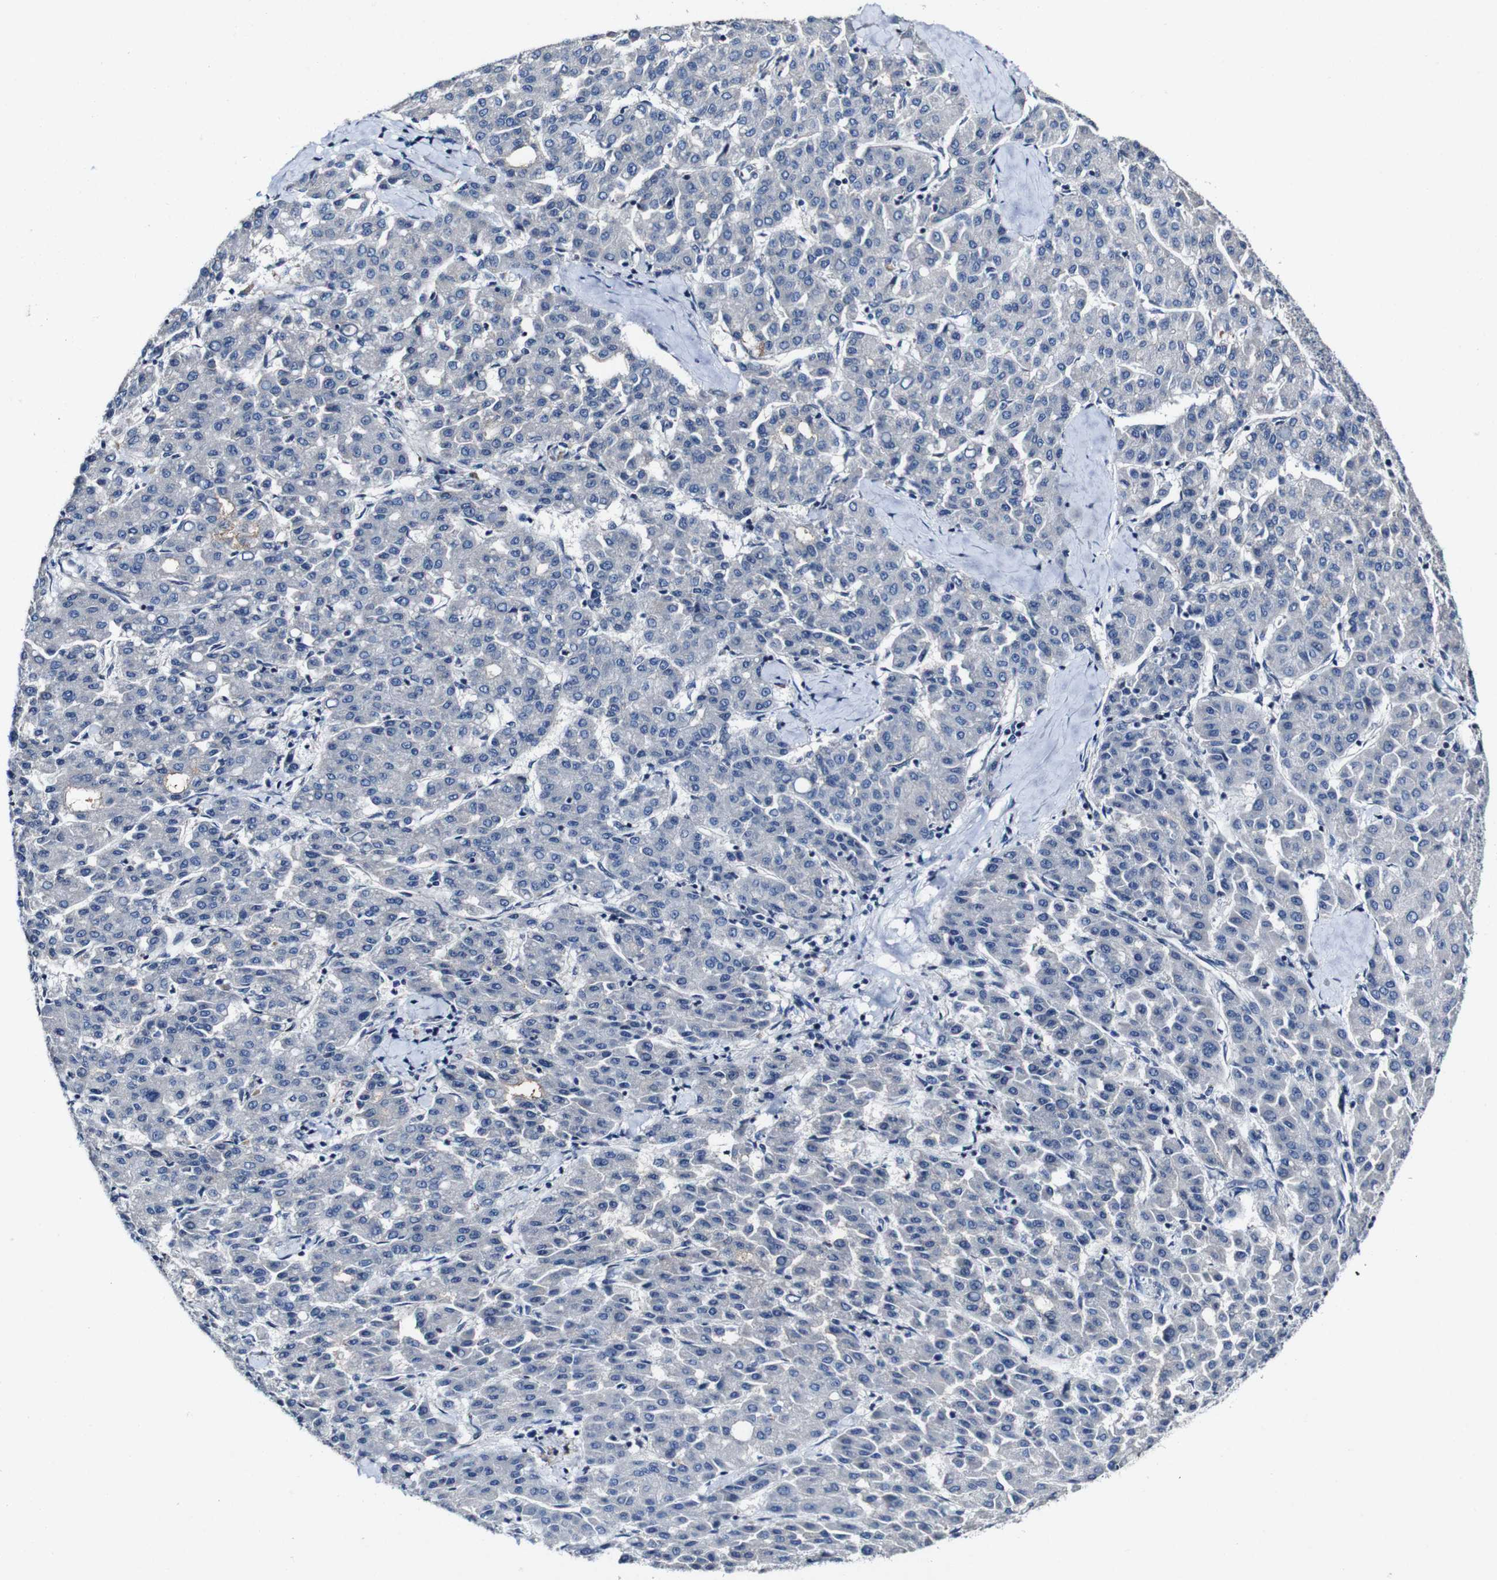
{"staining": {"intensity": "negative", "quantity": "none", "location": "none"}, "tissue": "liver cancer", "cell_type": "Tumor cells", "image_type": "cancer", "snomed": [{"axis": "morphology", "description": "Carcinoma, Hepatocellular, NOS"}, {"axis": "topography", "description": "Liver"}], "caption": "IHC photomicrograph of neoplastic tissue: liver cancer (hepatocellular carcinoma) stained with DAB (3,3'-diaminobenzidine) displays no significant protein staining in tumor cells. (Brightfield microscopy of DAB (3,3'-diaminobenzidine) immunohistochemistry at high magnification).", "gene": "GRAMD1A", "patient": {"sex": "male", "age": 65}}